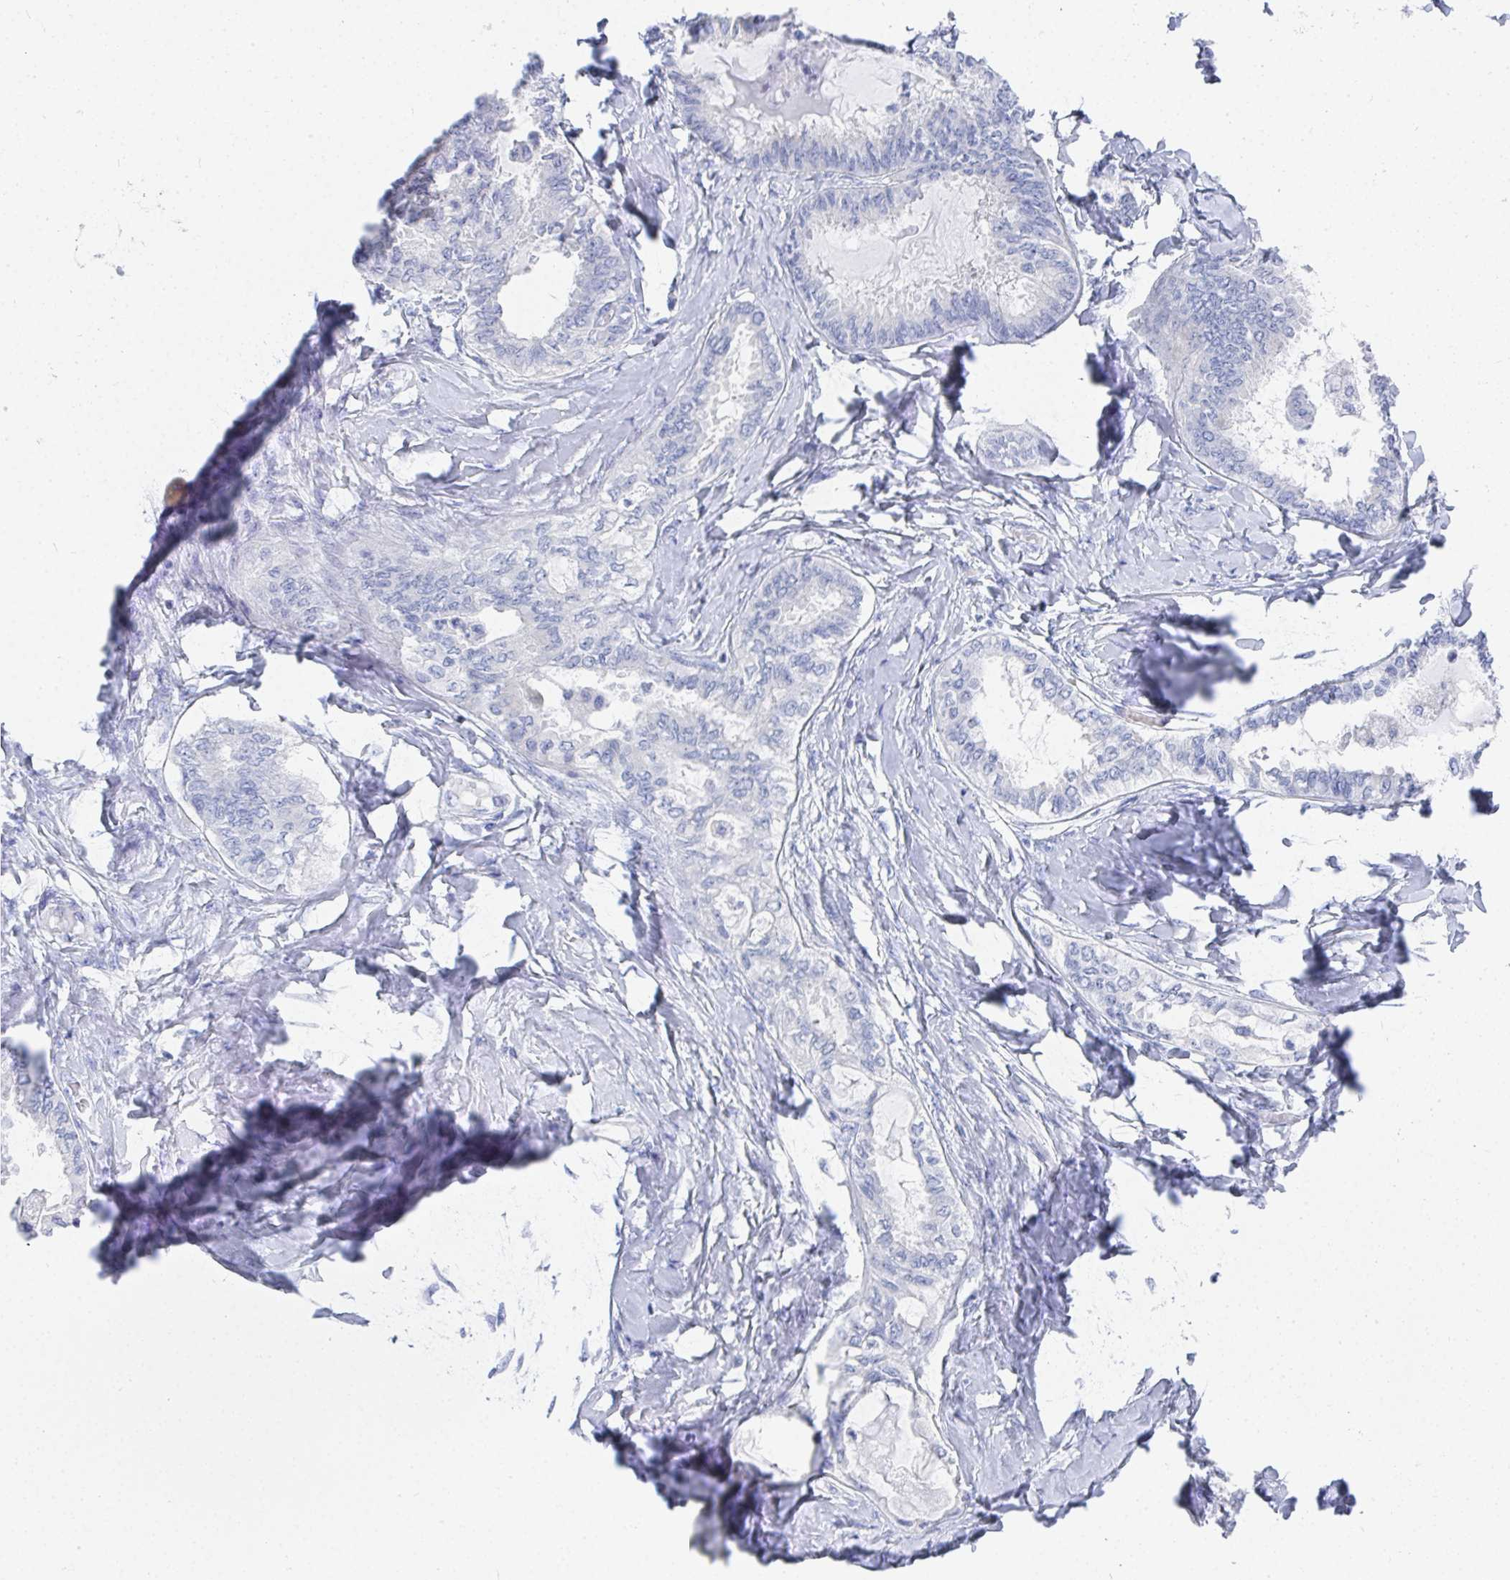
{"staining": {"intensity": "negative", "quantity": "none", "location": "none"}, "tissue": "ovarian cancer", "cell_type": "Tumor cells", "image_type": "cancer", "snomed": [{"axis": "morphology", "description": "Carcinoma, endometroid"}, {"axis": "topography", "description": "Ovary"}], "caption": "An image of human ovarian cancer (endometroid carcinoma) is negative for staining in tumor cells. The staining was performed using DAB (3,3'-diaminobenzidine) to visualize the protein expression in brown, while the nuclei were stained in blue with hematoxylin (Magnification: 20x).", "gene": "GRIA1", "patient": {"sex": "female", "age": 70}}